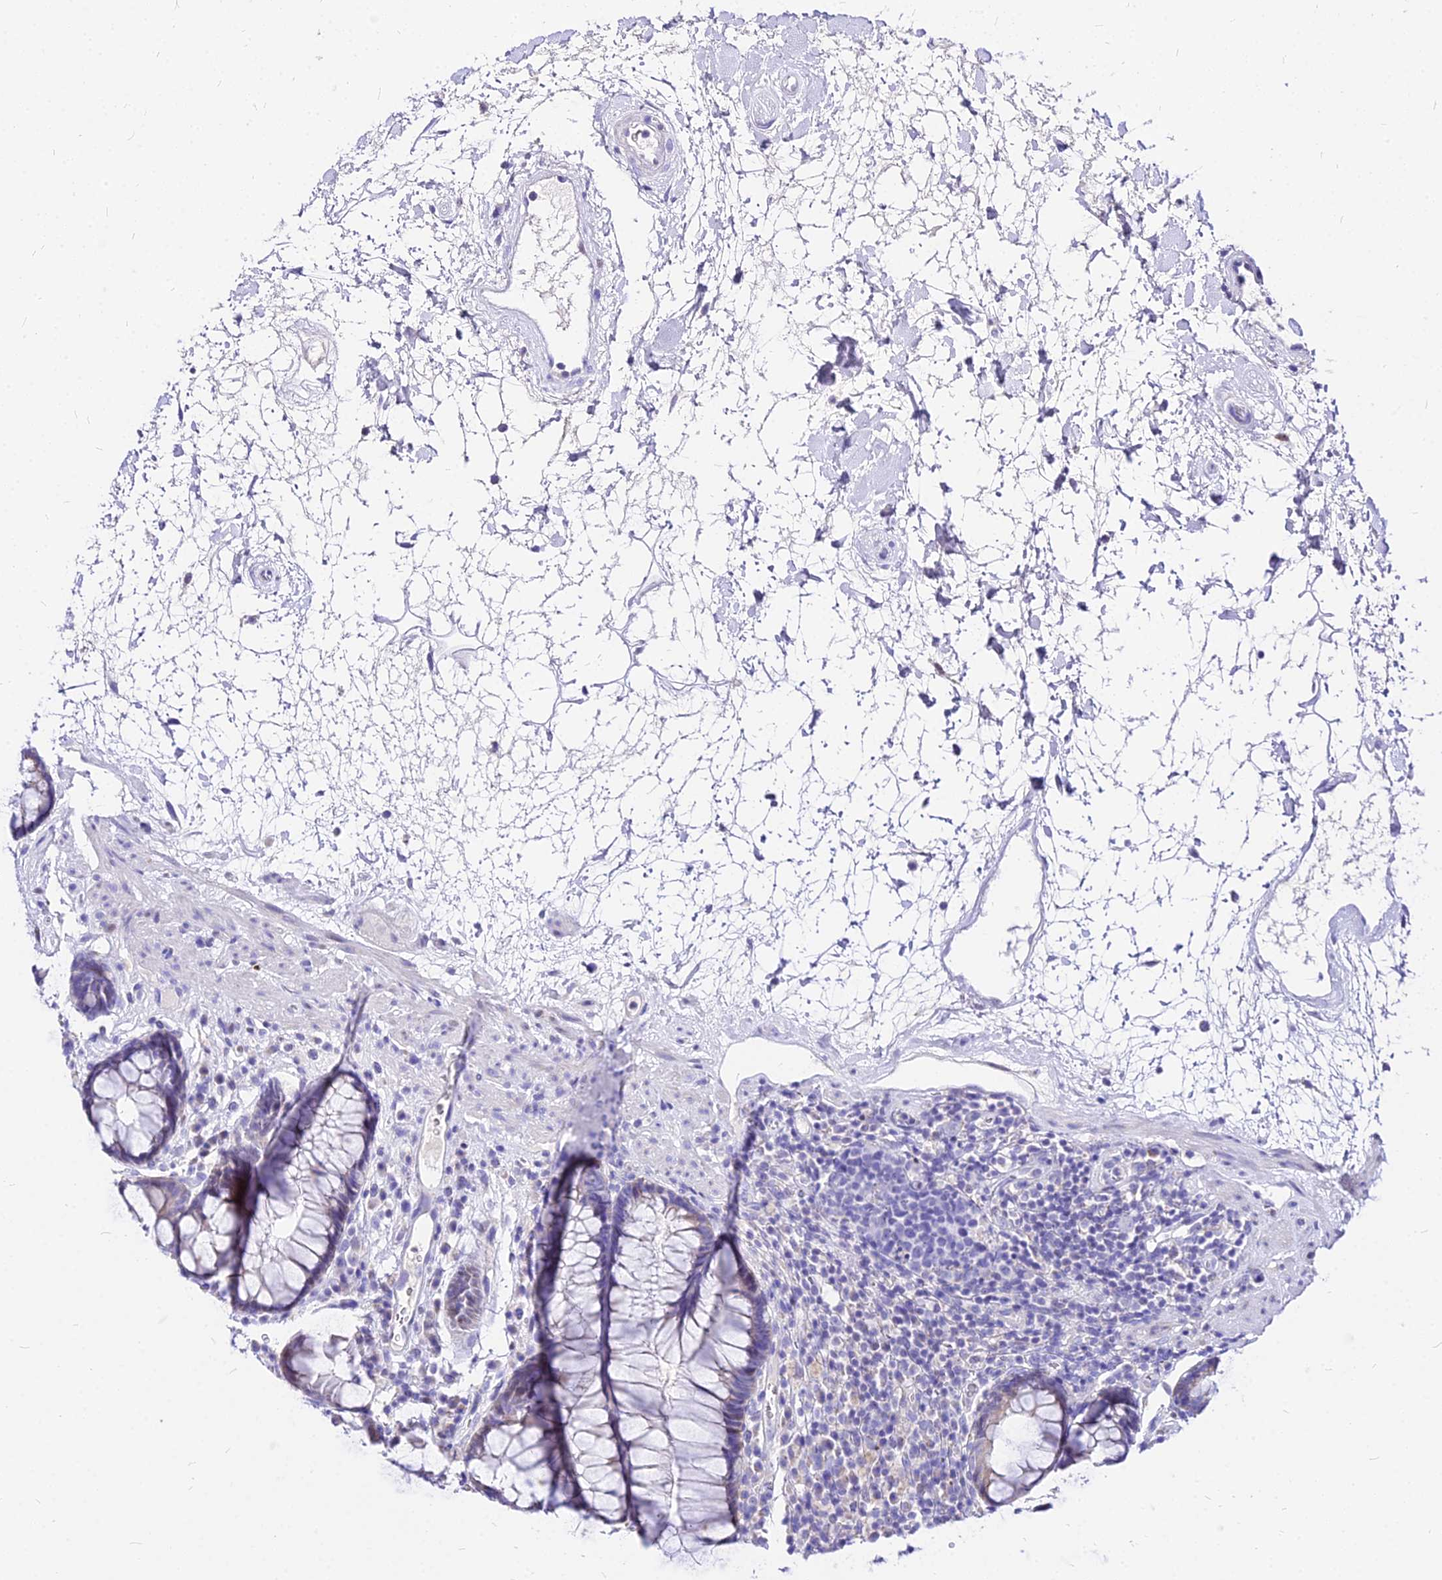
{"staining": {"intensity": "weak", "quantity": "<25%", "location": "cytoplasmic/membranous"}, "tissue": "rectum", "cell_type": "Glandular cells", "image_type": "normal", "snomed": [{"axis": "morphology", "description": "Normal tissue, NOS"}, {"axis": "topography", "description": "Rectum"}], "caption": "High power microscopy photomicrograph of an IHC image of normal rectum, revealing no significant expression in glandular cells.", "gene": "CARD18", "patient": {"sex": "male", "age": 64}}